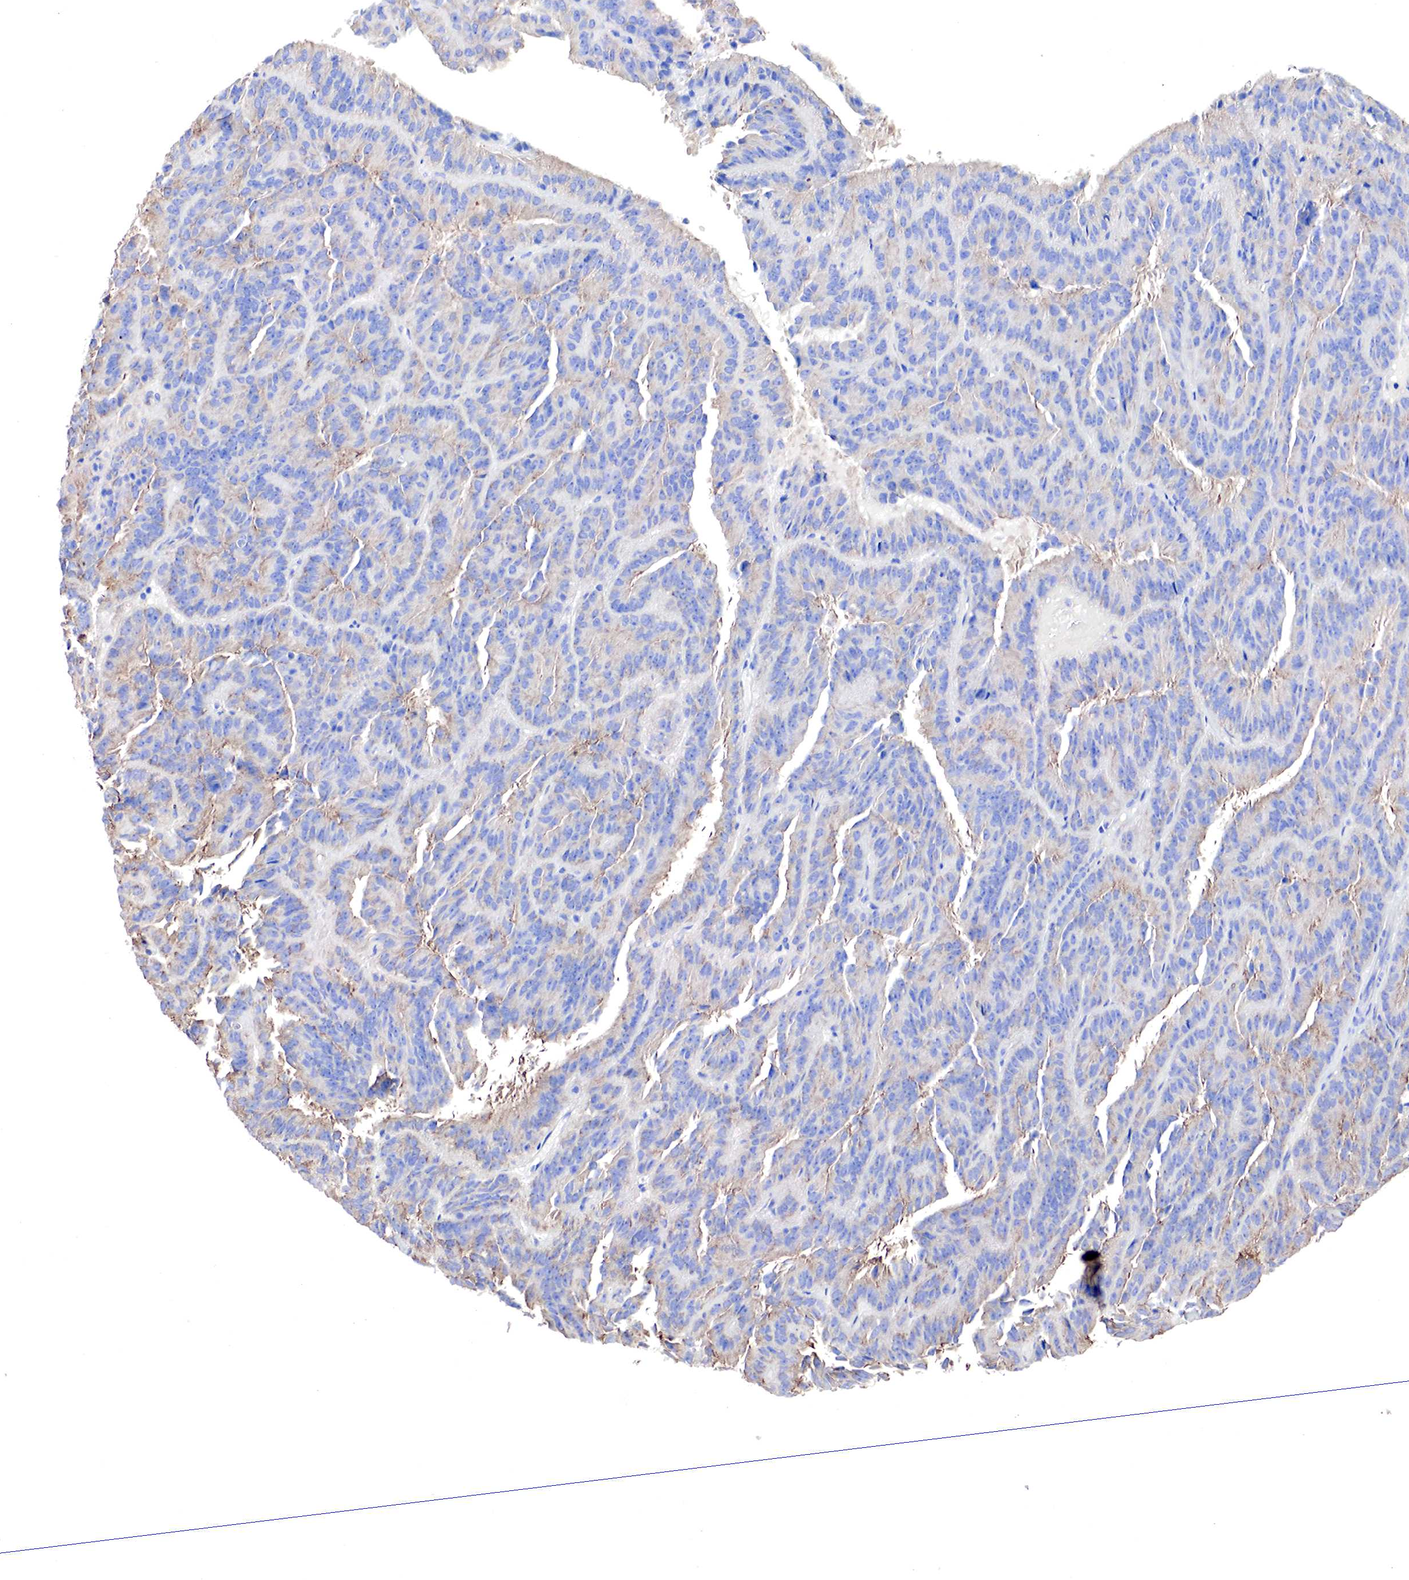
{"staining": {"intensity": "weak", "quantity": ">75%", "location": "cytoplasmic/membranous"}, "tissue": "renal cancer", "cell_type": "Tumor cells", "image_type": "cancer", "snomed": [{"axis": "morphology", "description": "Adenocarcinoma, NOS"}, {"axis": "topography", "description": "Kidney"}], "caption": "The immunohistochemical stain highlights weak cytoplasmic/membranous expression in tumor cells of renal adenocarcinoma tissue.", "gene": "RDX", "patient": {"sex": "male", "age": 46}}